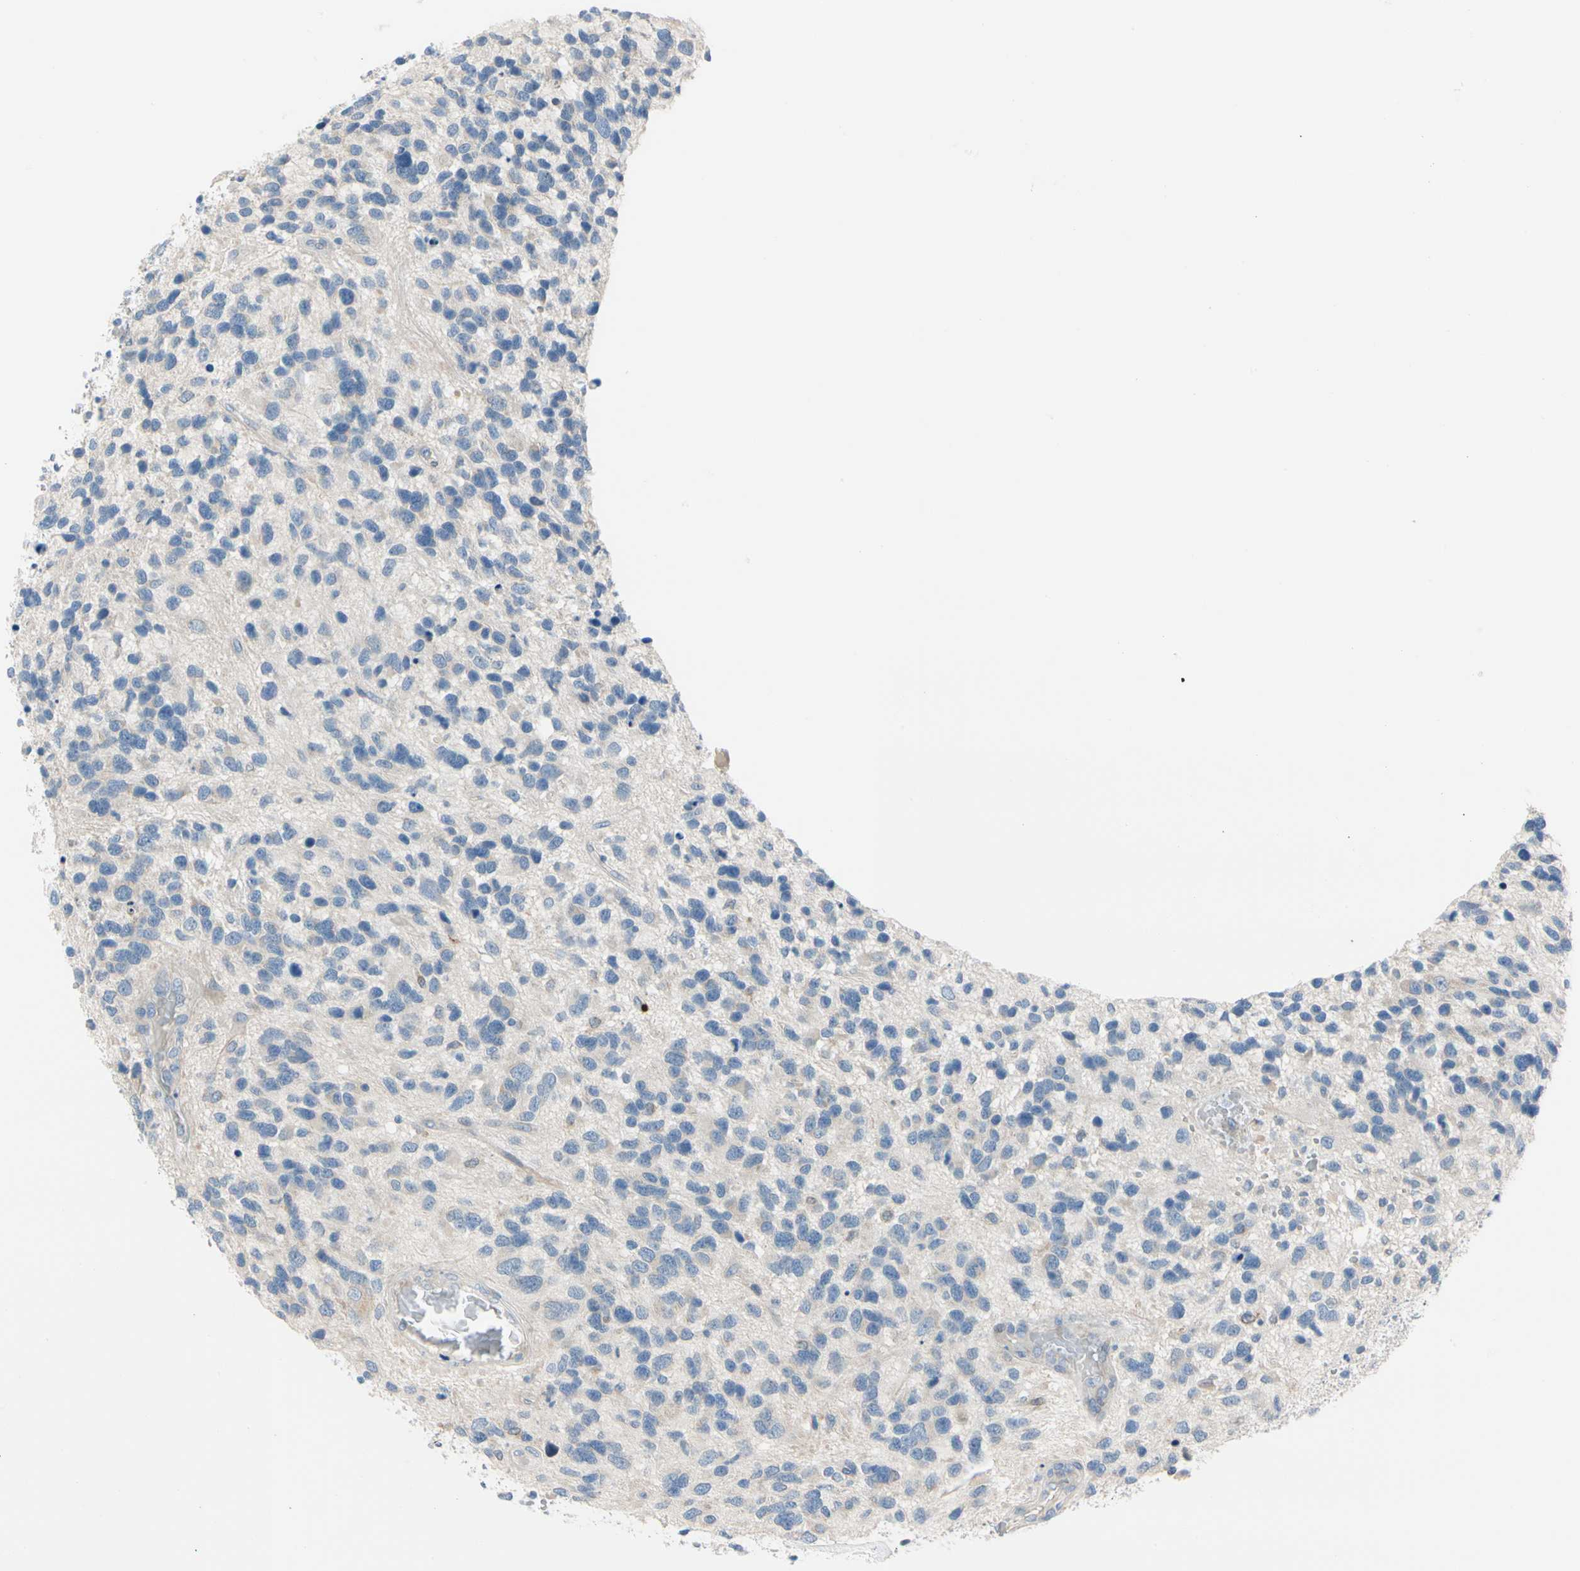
{"staining": {"intensity": "weak", "quantity": "<25%", "location": "cytoplasmic/membranous"}, "tissue": "glioma", "cell_type": "Tumor cells", "image_type": "cancer", "snomed": [{"axis": "morphology", "description": "Glioma, malignant, High grade"}, {"axis": "topography", "description": "Brain"}], "caption": "IHC micrograph of malignant high-grade glioma stained for a protein (brown), which exhibits no staining in tumor cells. (DAB (3,3'-diaminobenzidine) immunohistochemistry, high magnification).", "gene": "TRAF5", "patient": {"sex": "female", "age": 58}}